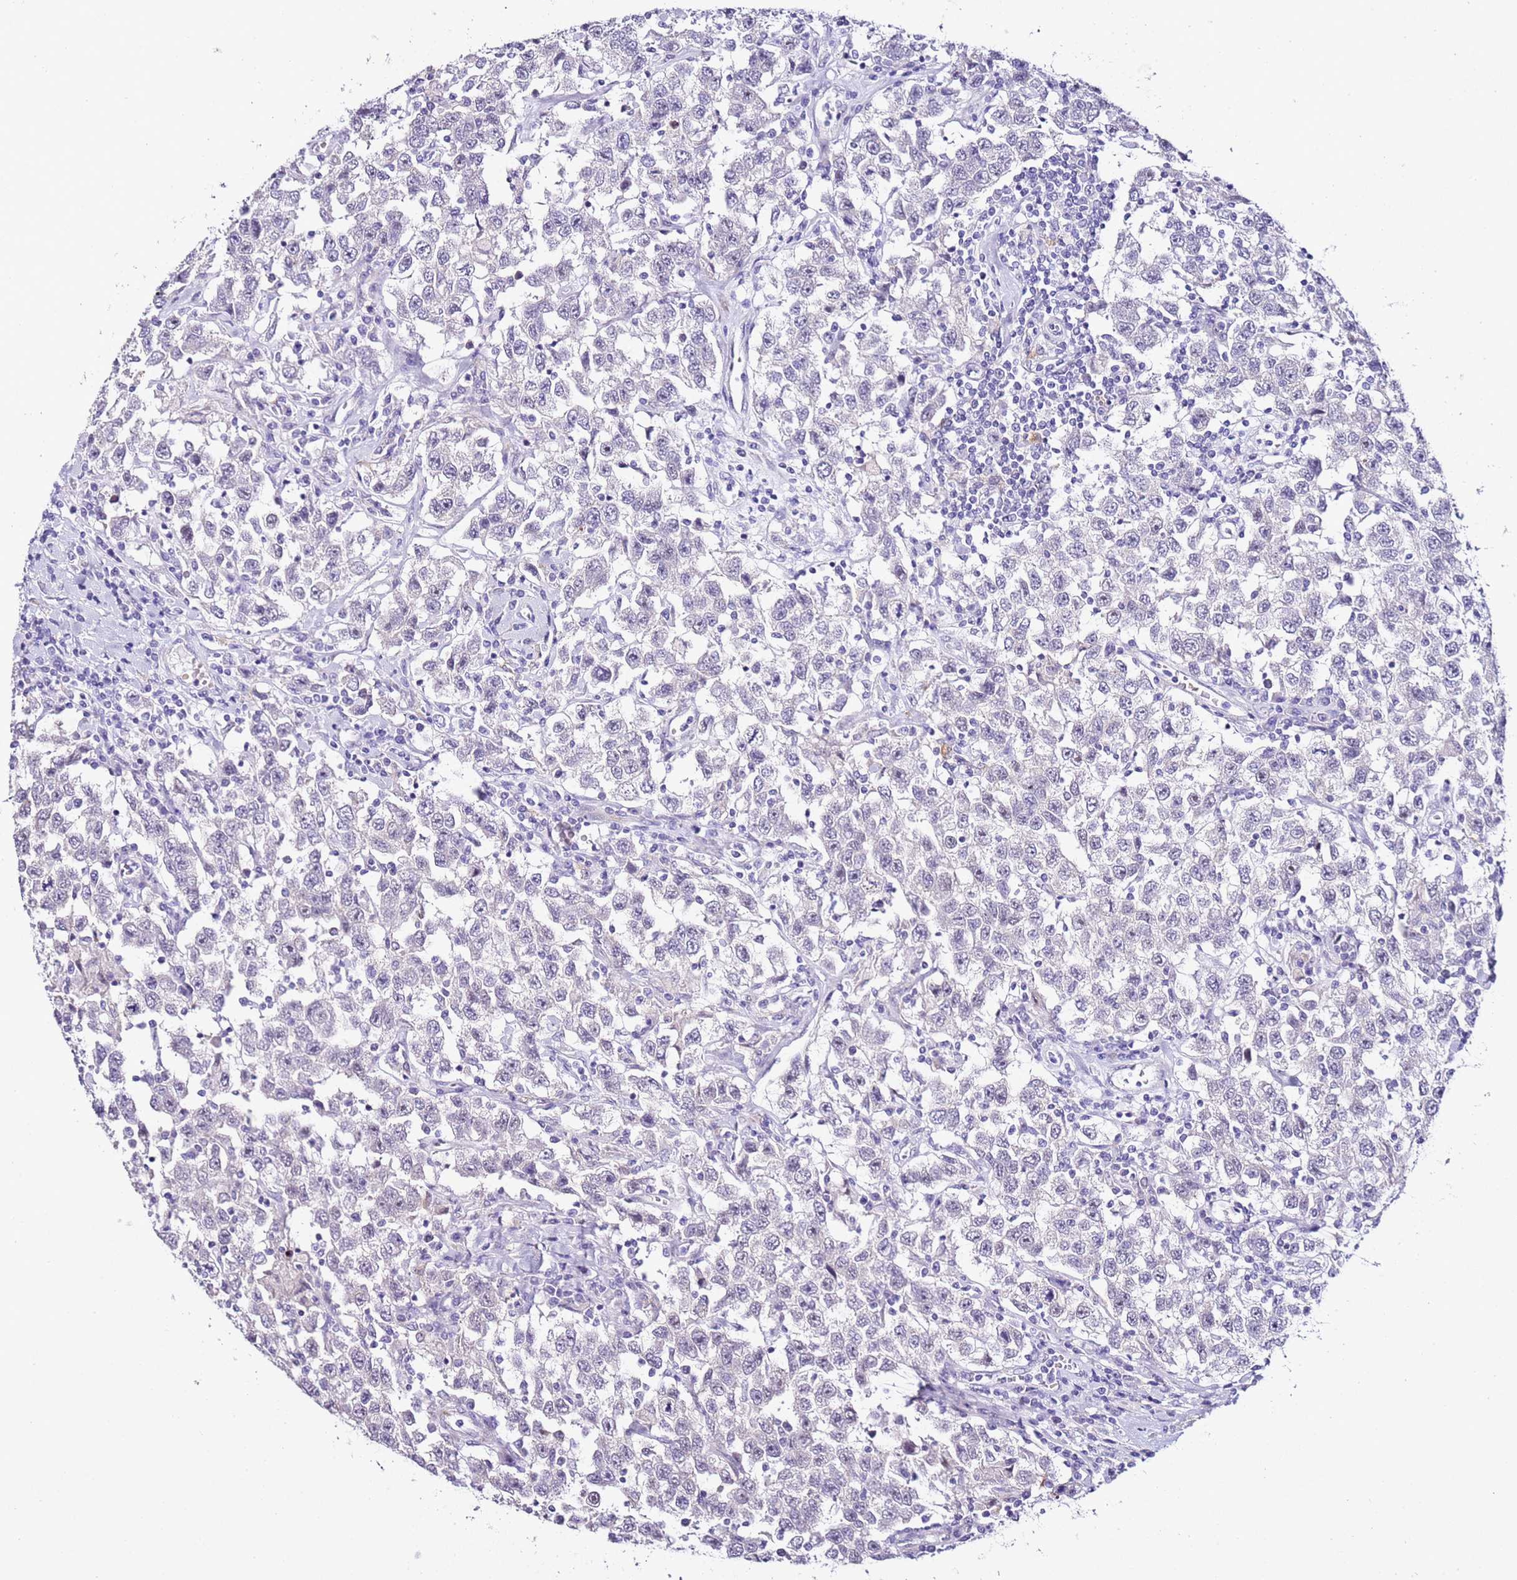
{"staining": {"intensity": "negative", "quantity": "none", "location": "none"}, "tissue": "testis cancer", "cell_type": "Tumor cells", "image_type": "cancer", "snomed": [{"axis": "morphology", "description": "Seminoma, NOS"}, {"axis": "topography", "description": "Testis"}], "caption": "Immunohistochemistry photomicrograph of human seminoma (testis) stained for a protein (brown), which reveals no positivity in tumor cells.", "gene": "HGD", "patient": {"sex": "male", "age": 41}}